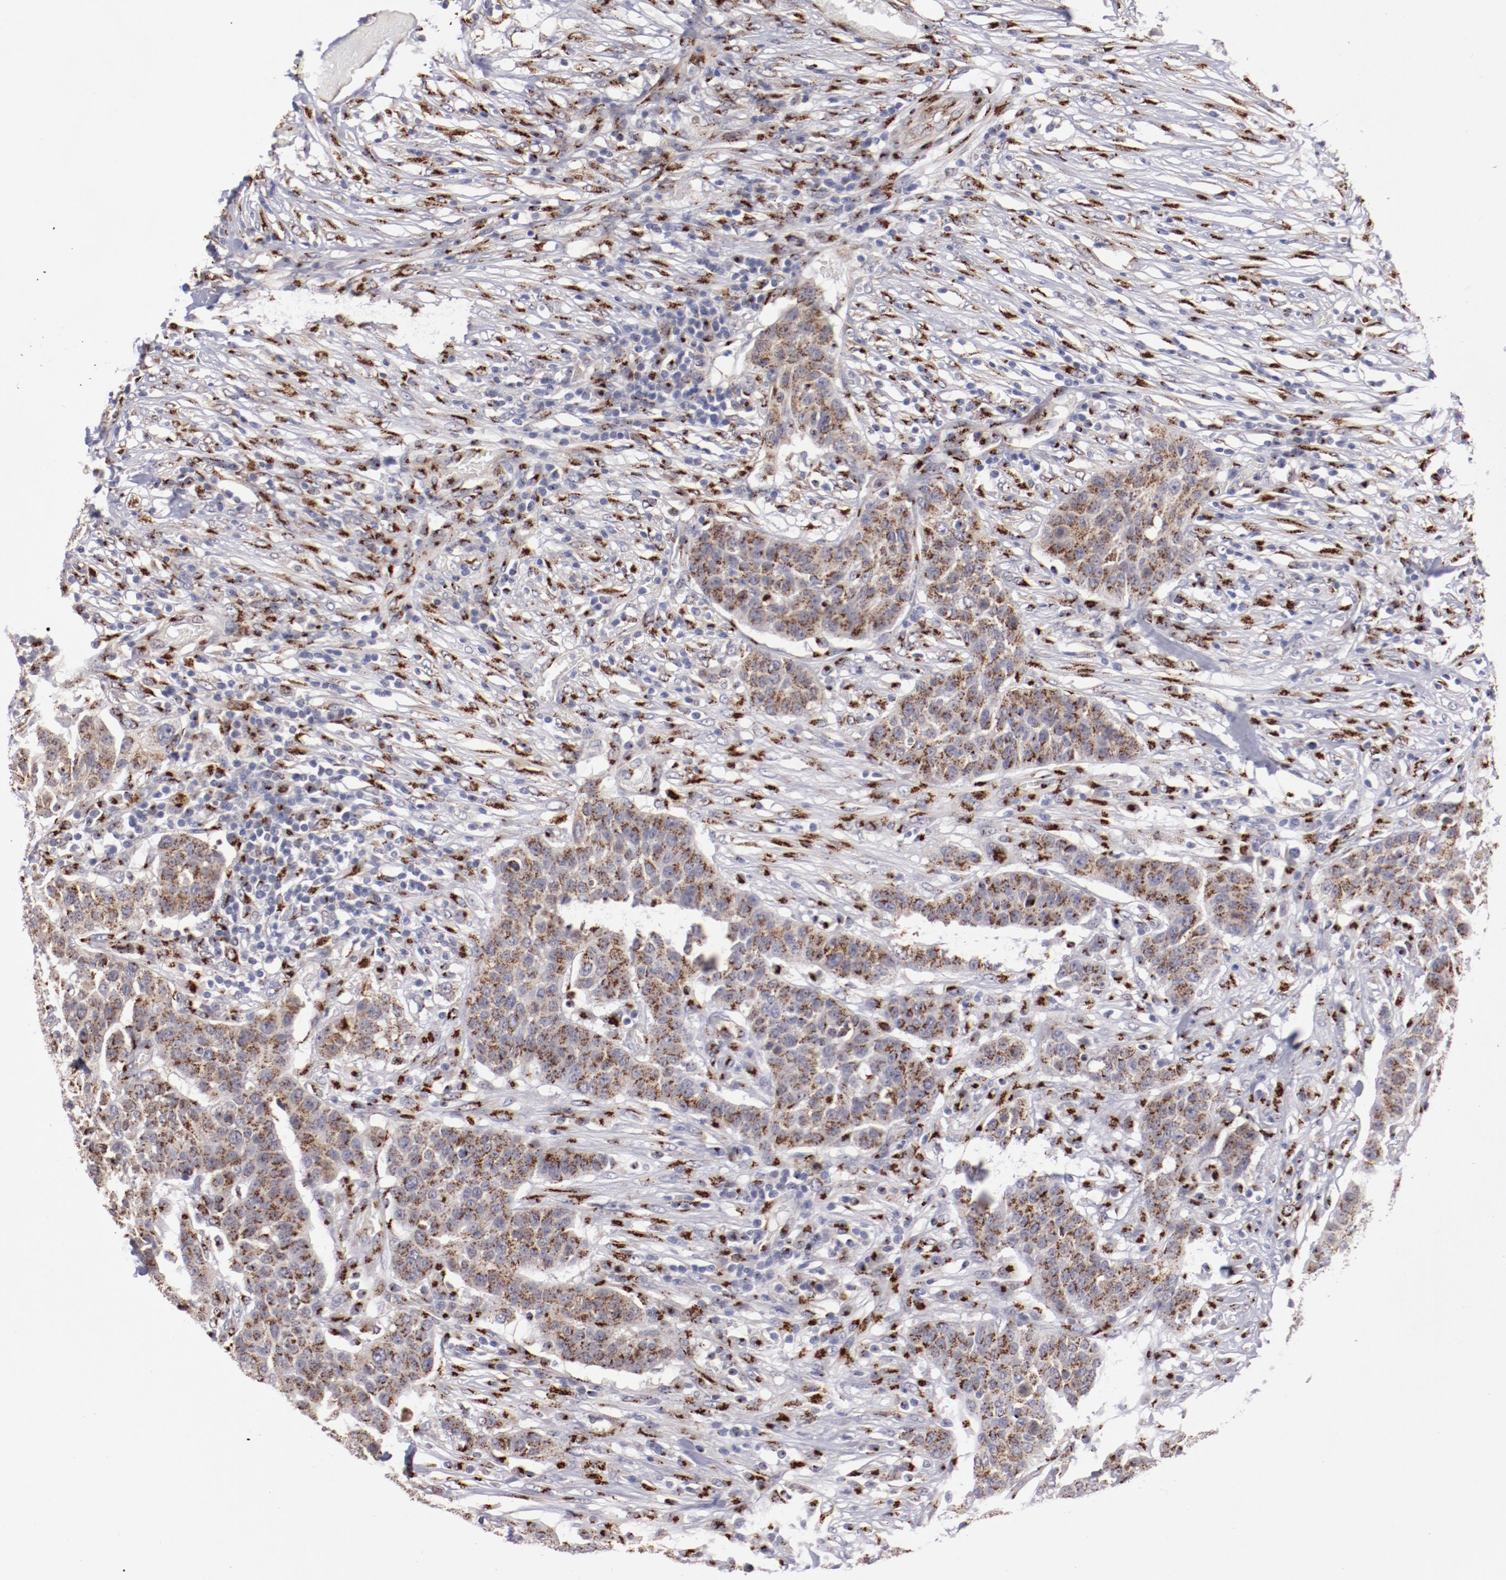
{"staining": {"intensity": "strong", "quantity": ">75%", "location": "cytoplasmic/membranous"}, "tissue": "urothelial cancer", "cell_type": "Tumor cells", "image_type": "cancer", "snomed": [{"axis": "morphology", "description": "Urothelial carcinoma, High grade"}, {"axis": "topography", "description": "Urinary bladder"}], "caption": "This micrograph shows urothelial carcinoma (high-grade) stained with immunohistochemistry (IHC) to label a protein in brown. The cytoplasmic/membranous of tumor cells show strong positivity for the protein. Nuclei are counter-stained blue.", "gene": "GOLIM4", "patient": {"sex": "male", "age": 74}}